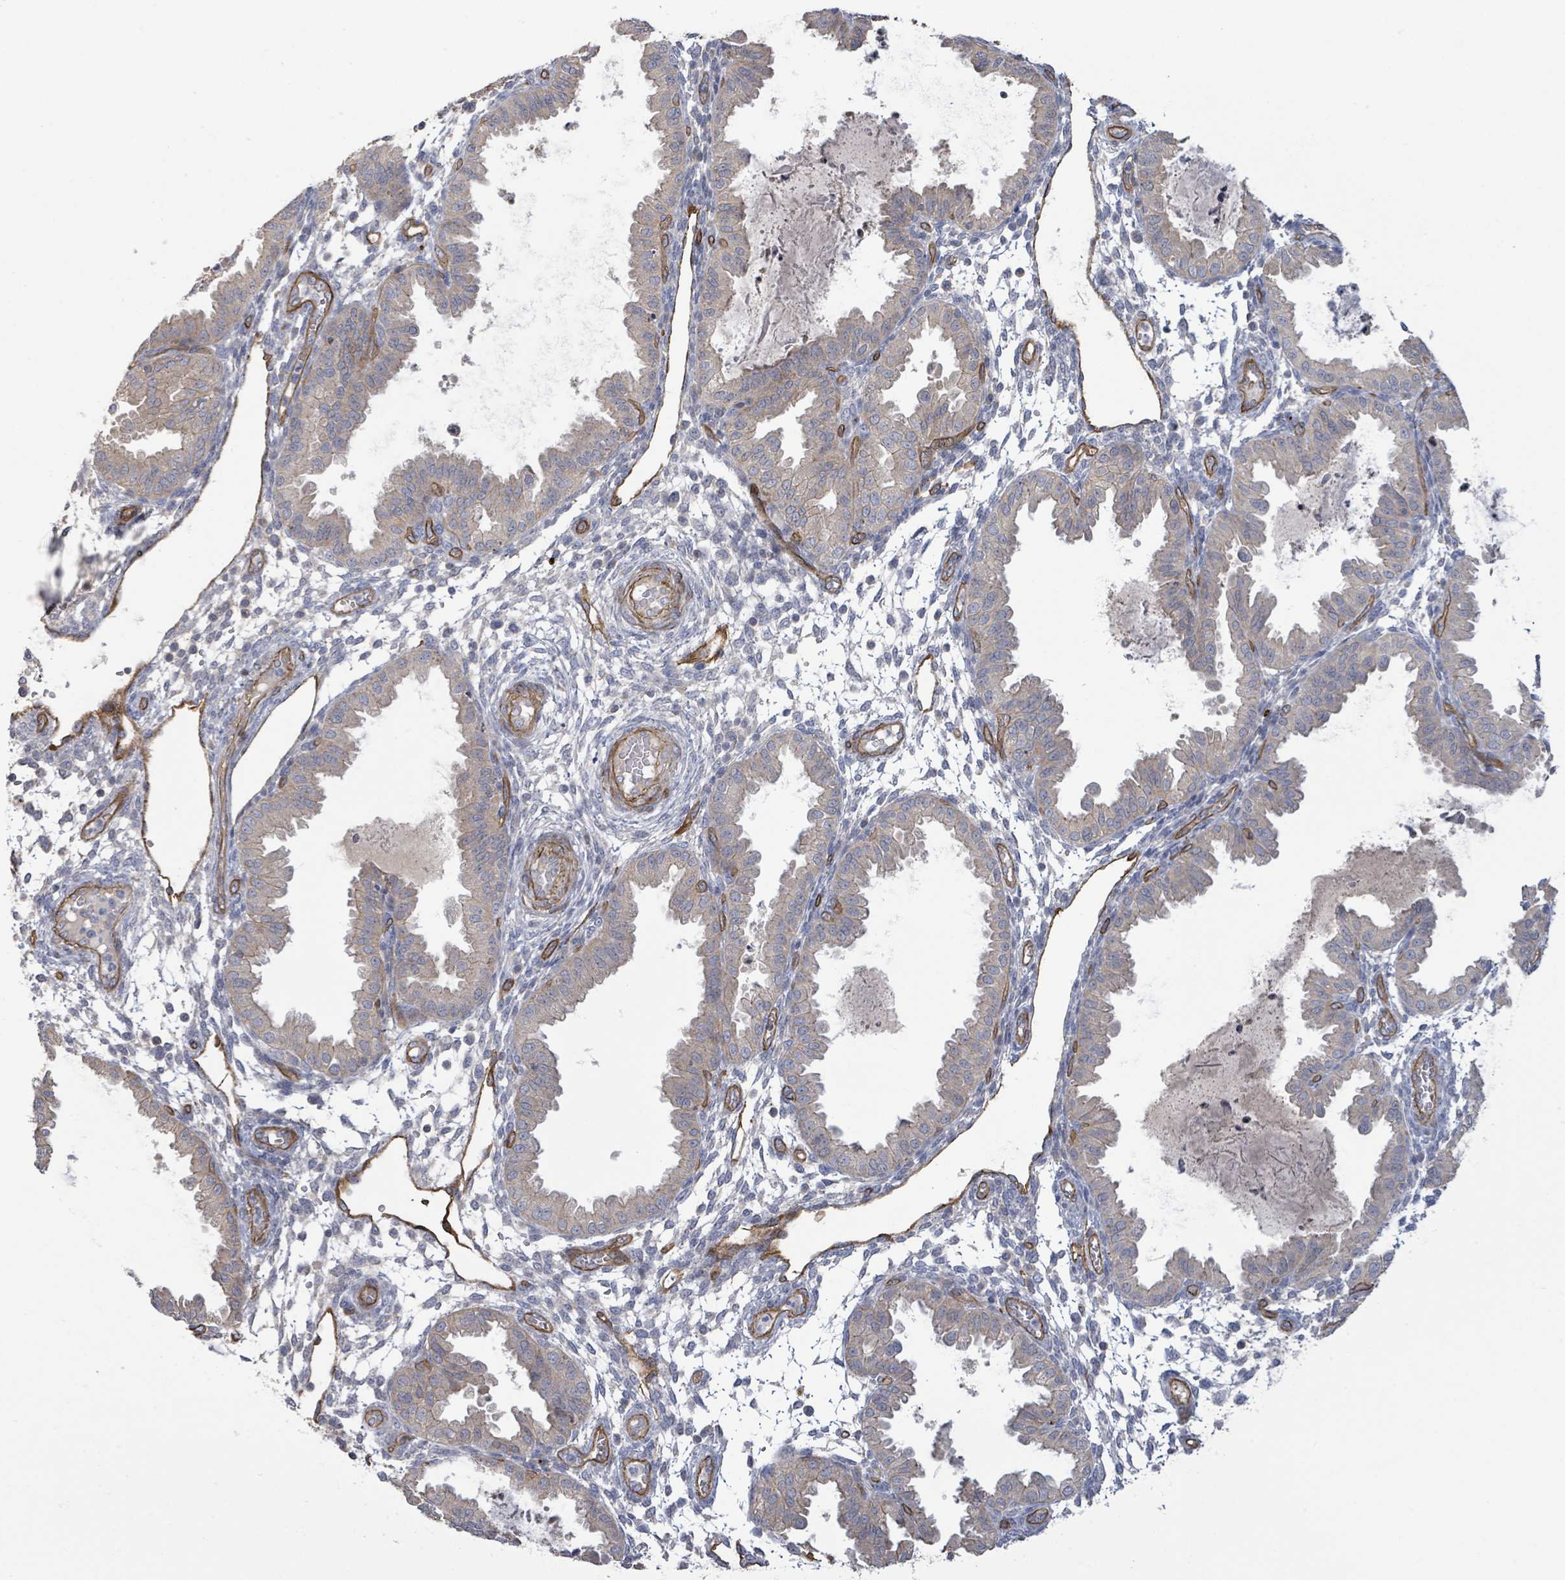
{"staining": {"intensity": "negative", "quantity": "none", "location": "none"}, "tissue": "endometrium", "cell_type": "Cells in endometrial stroma", "image_type": "normal", "snomed": [{"axis": "morphology", "description": "Normal tissue, NOS"}, {"axis": "topography", "description": "Endometrium"}], "caption": "Immunohistochemical staining of benign human endometrium displays no significant expression in cells in endometrial stroma. Nuclei are stained in blue.", "gene": "KANK3", "patient": {"sex": "female", "age": 33}}